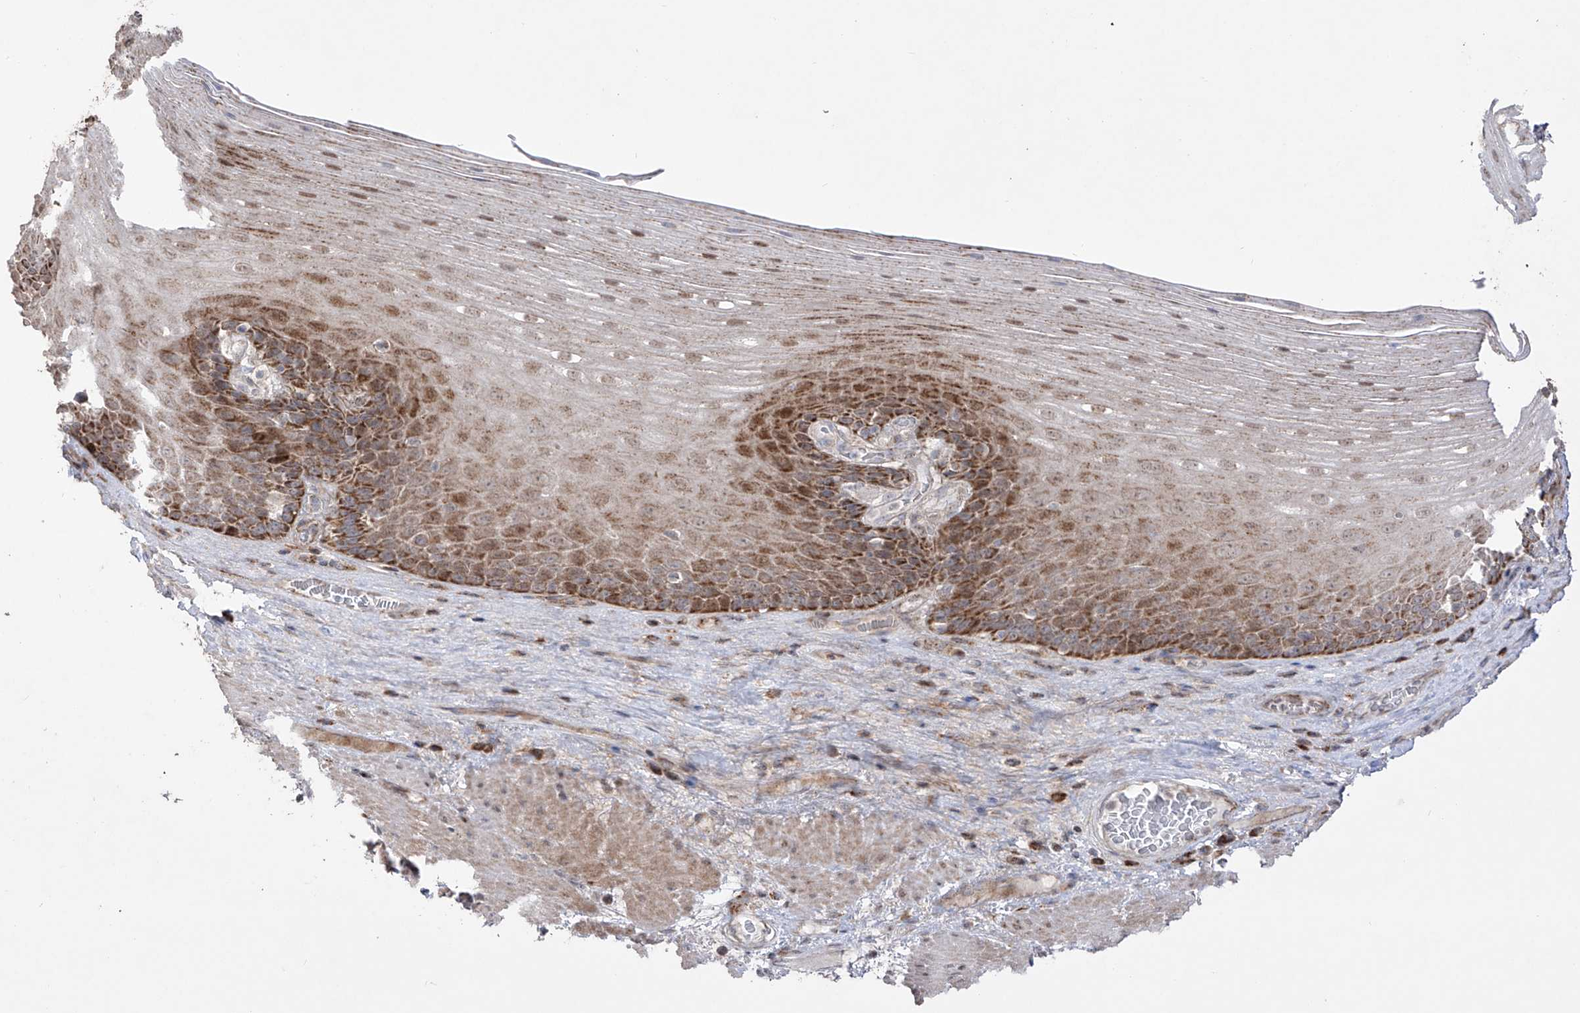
{"staining": {"intensity": "moderate", "quantity": ">75%", "location": "cytoplasmic/membranous,nuclear"}, "tissue": "esophagus", "cell_type": "Squamous epithelial cells", "image_type": "normal", "snomed": [{"axis": "morphology", "description": "Normal tissue, NOS"}, {"axis": "topography", "description": "Esophagus"}], "caption": "The image displays a brown stain indicating the presence of a protein in the cytoplasmic/membranous,nuclear of squamous epithelial cells in esophagus.", "gene": "YKT6", "patient": {"sex": "male", "age": 62}}